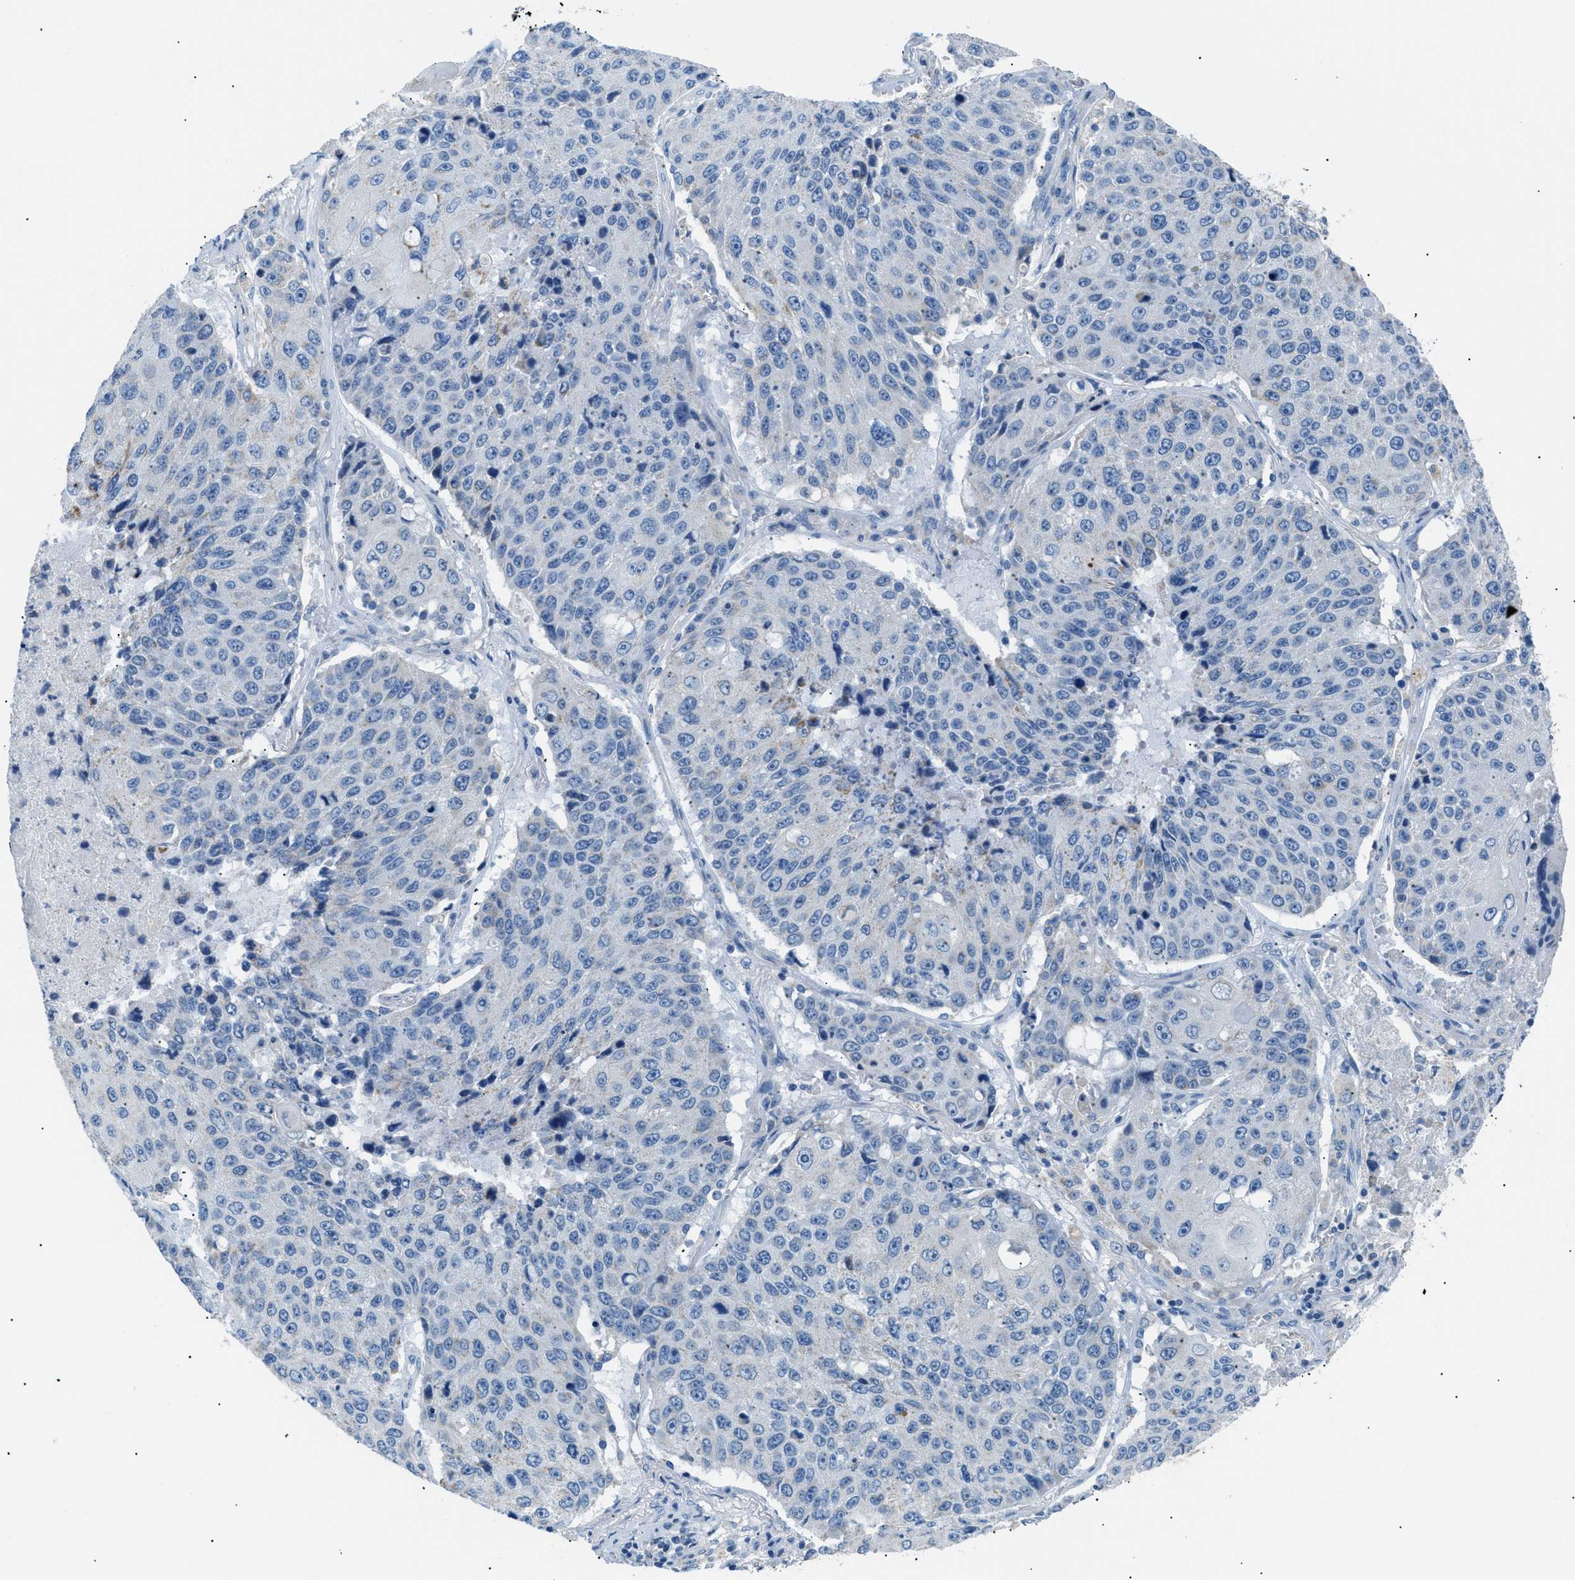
{"staining": {"intensity": "negative", "quantity": "none", "location": "none"}, "tissue": "lung cancer", "cell_type": "Tumor cells", "image_type": "cancer", "snomed": [{"axis": "morphology", "description": "Squamous cell carcinoma, NOS"}, {"axis": "topography", "description": "Lung"}], "caption": "DAB (3,3'-diaminobenzidine) immunohistochemical staining of lung squamous cell carcinoma exhibits no significant expression in tumor cells. (DAB immunohistochemistry with hematoxylin counter stain).", "gene": "ILDR1", "patient": {"sex": "male", "age": 61}}